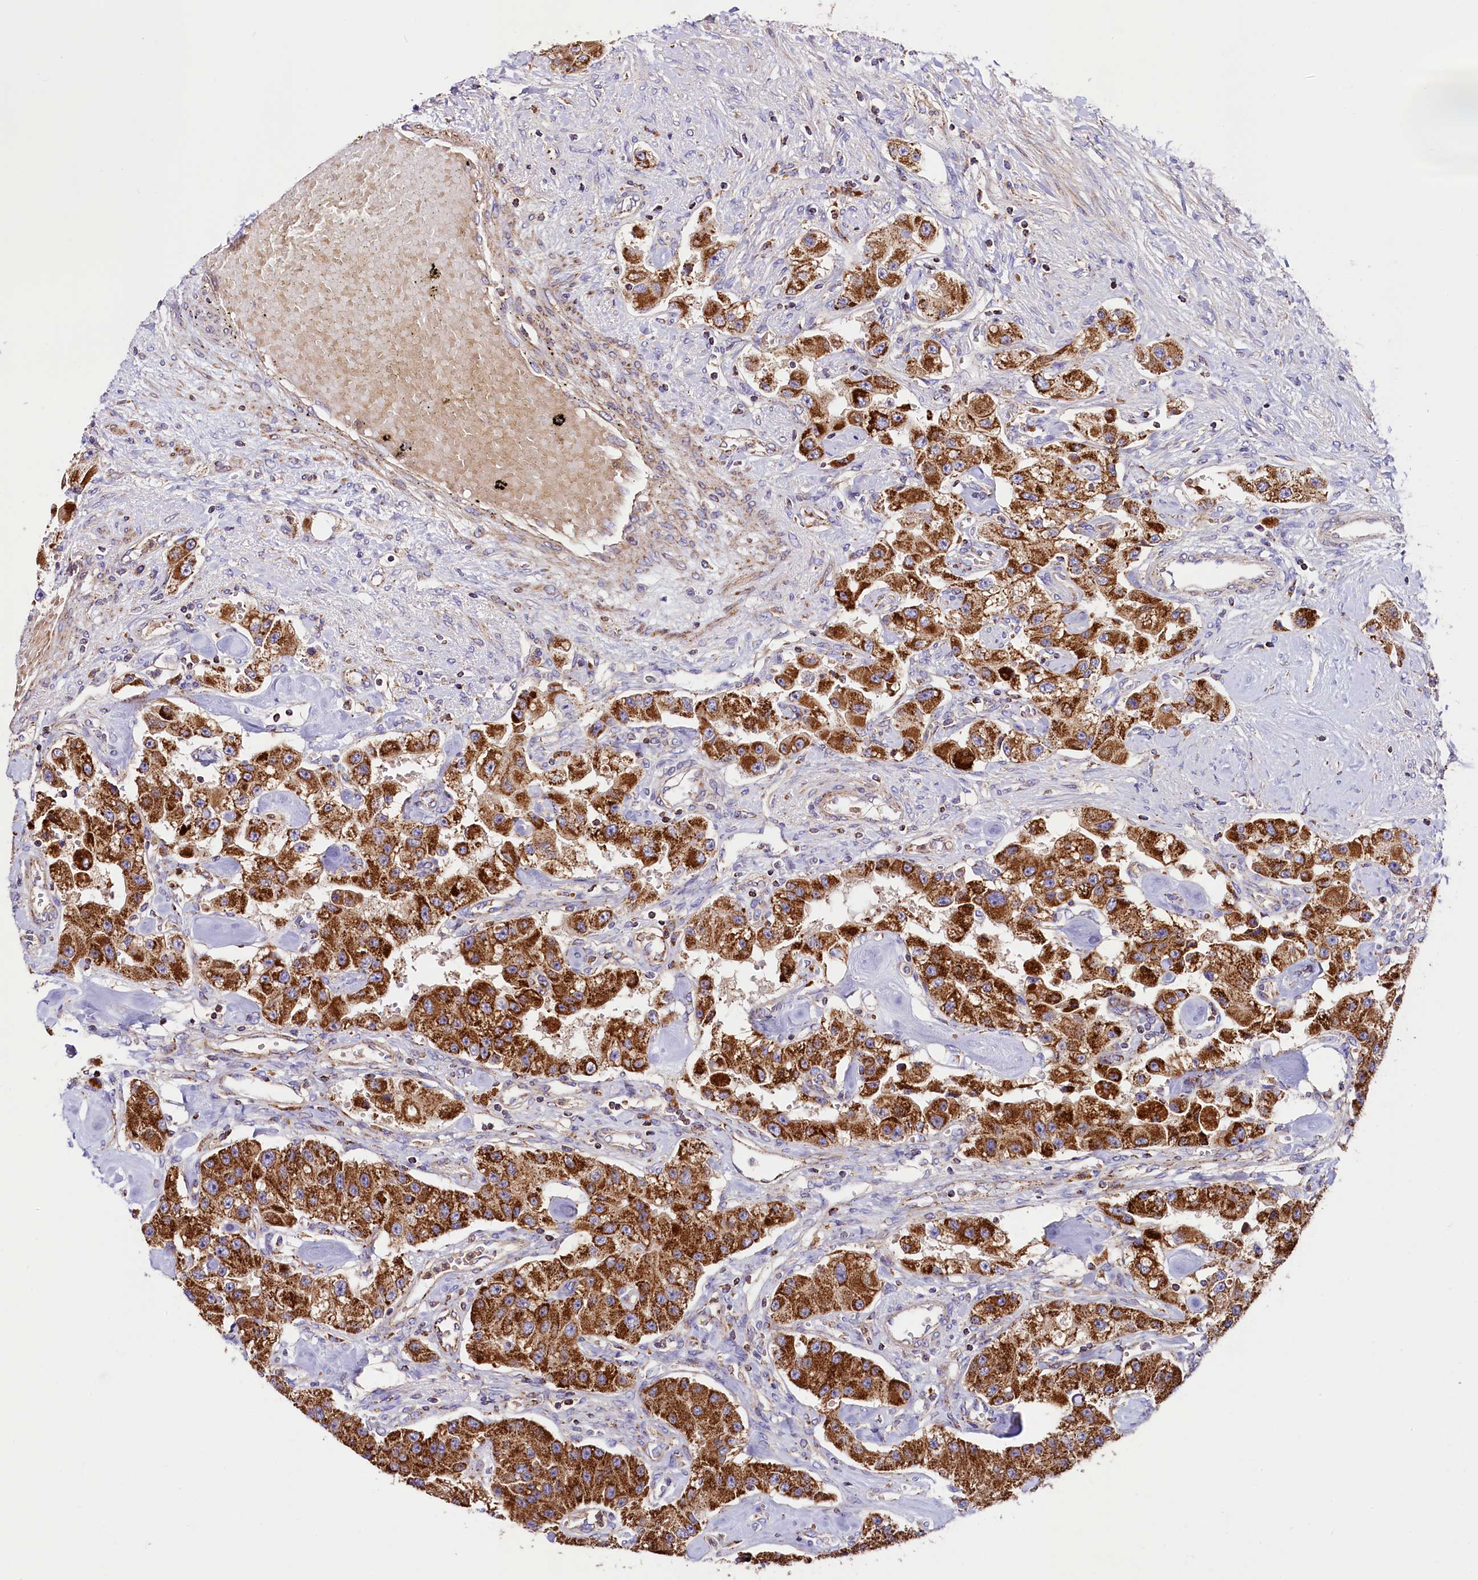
{"staining": {"intensity": "strong", "quantity": ">75%", "location": "cytoplasmic/membranous"}, "tissue": "carcinoid", "cell_type": "Tumor cells", "image_type": "cancer", "snomed": [{"axis": "morphology", "description": "Carcinoid, malignant, NOS"}, {"axis": "topography", "description": "Pancreas"}], "caption": "IHC micrograph of carcinoid stained for a protein (brown), which demonstrates high levels of strong cytoplasmic/membranous staining in approximately >75% of tumor cells.", "gene": "CLYBL", "patient": {"sex": "male", "age": 41}}